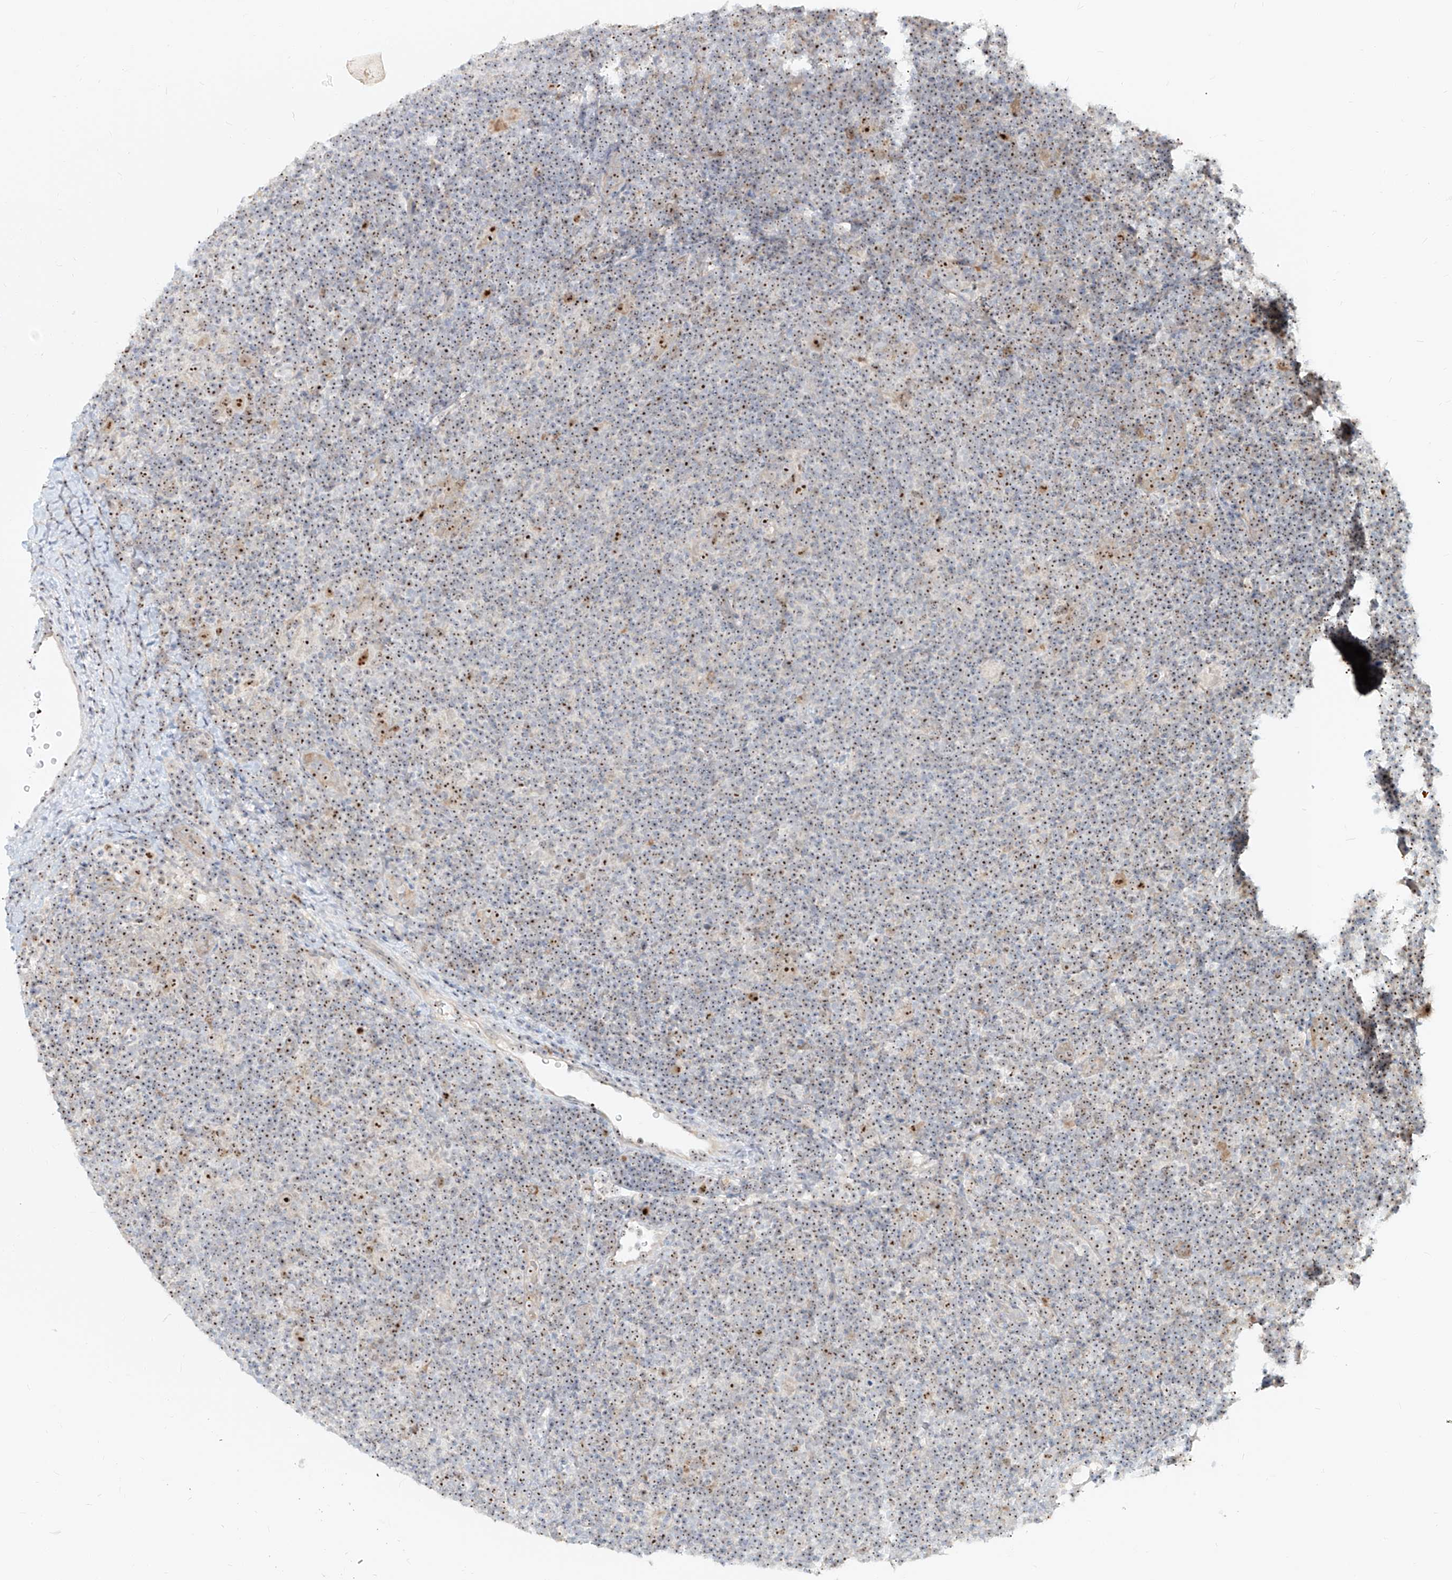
{"staining": {"intensity": "moderate", "quantity": ">75%", "location": "nuclear"}, "tissue": "lymphoma", "cell_type": "Tumor cells", "image_type": "cancer", "snomed": [{"axis": "morphology", "description": "Hodgkin's disease, NOS"}, {"axis": "topography", "description": "Lymph node"}], "caption": "IHC histopathology image of human lymphoma stained for a protein (brown), which reveals medium levels of moderate nuclear expression in approximately >75% of tumor cells.", "gene": "BYSL", "patient": {"sex": "female", "age": 57}}